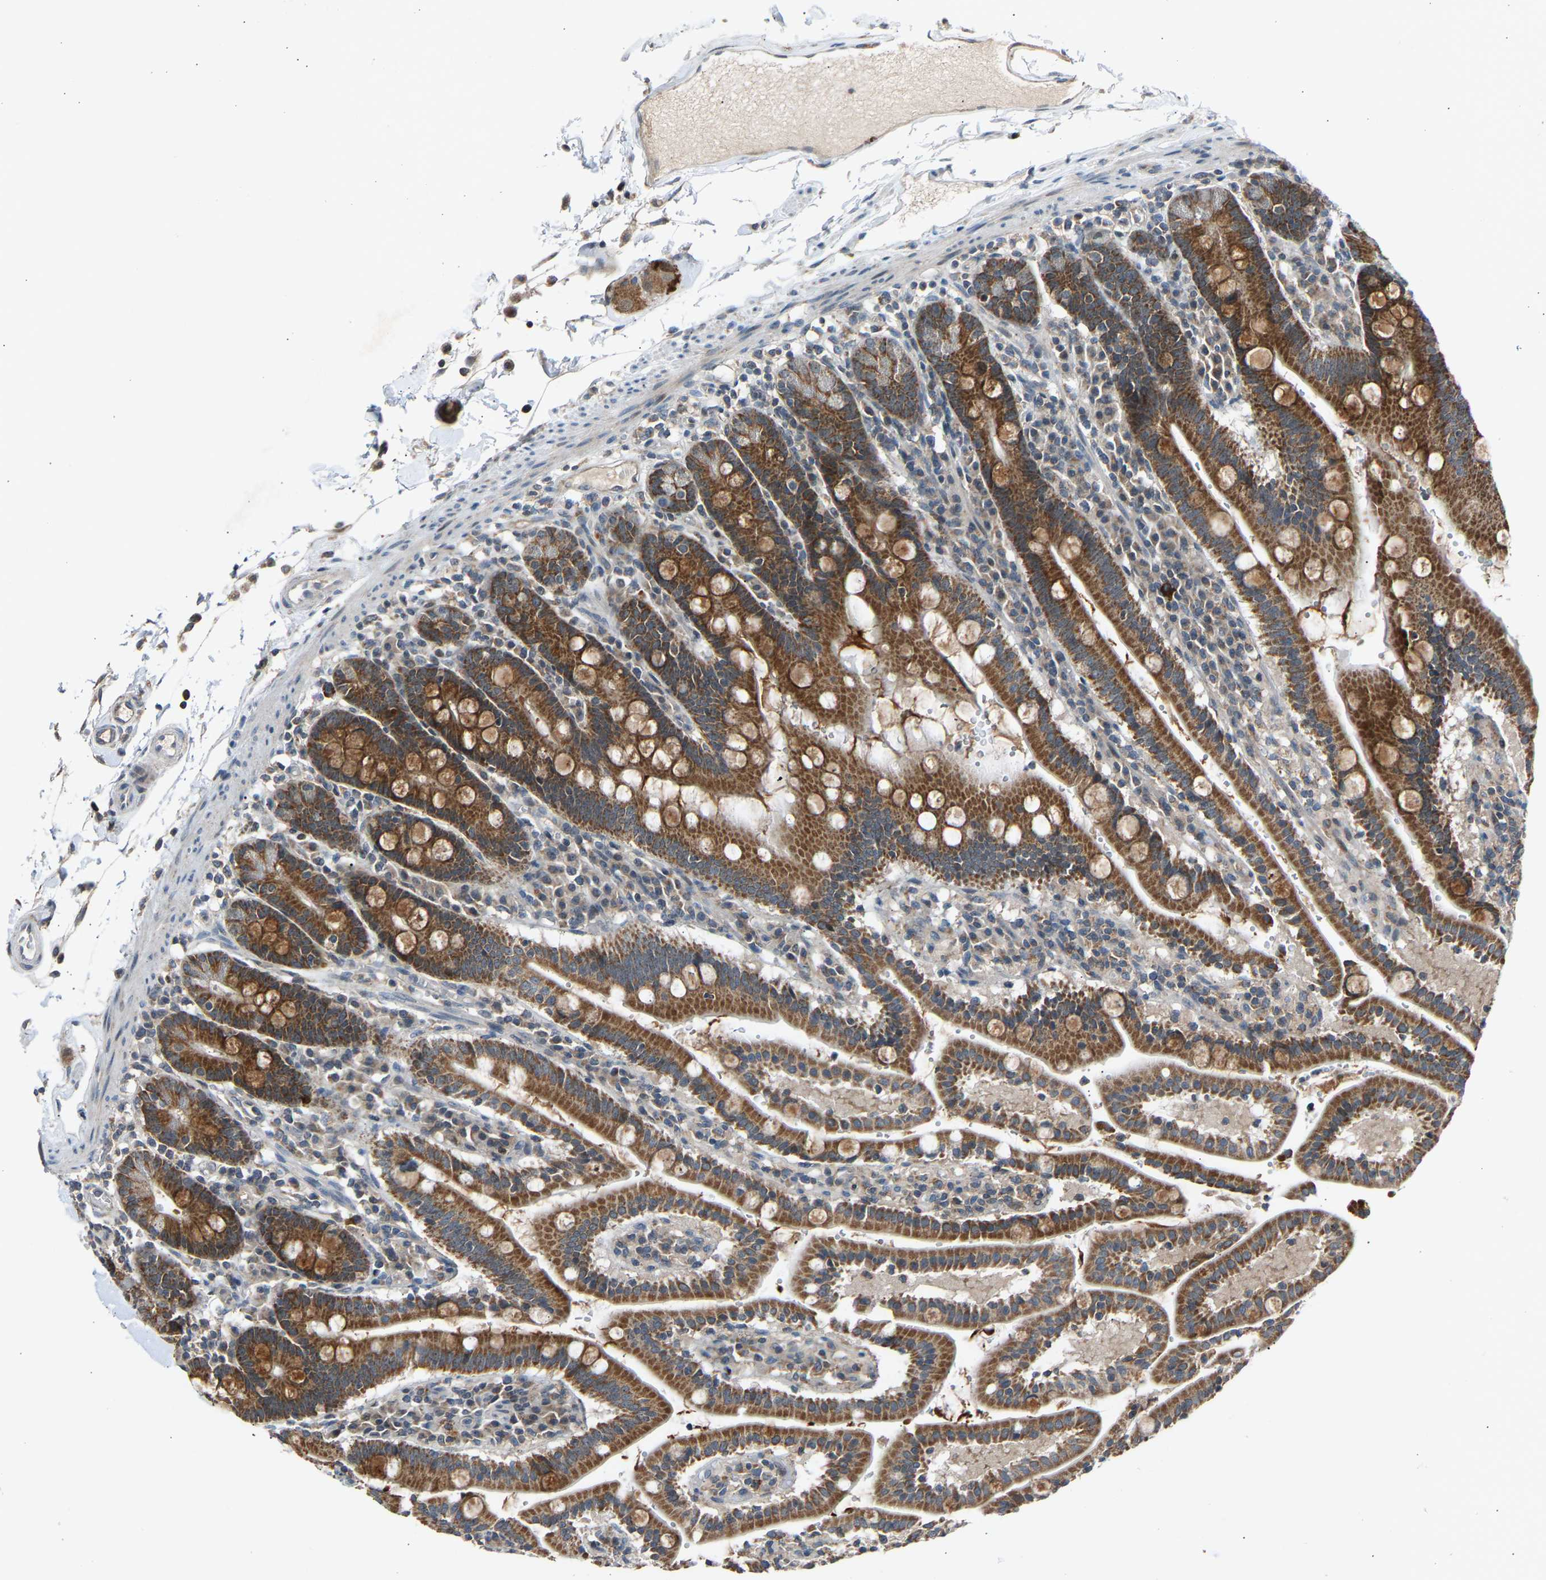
{"staining": {"intensity": "strong", "quantity": ">75%", "location": "cytoplasmic/membranous"}, "tissue": "duodenum", "cell_type": "Glandular cells", "image_type": "normal", "snomed": [{"axis": "morphology", "description": "Normal tissue, NOS"}, {"axis": "topography", "description": "Small intestine, NOS"}], "caption": "High-magnification brightfield microscopy of unremarkable duodenum stained with DAB (brown) and counterstained with hematoxylin (blue). glandular cells exhibit strong cytoplasmic/membranous staining is appreciated in about>75% of cells. The staining is performed using DAB (3,3'-diaminobenzidine) brown chromogen to label protein expression. The nuclei are counter-stained blue using hematoxylin.", "gene": "SLIRP", "patient": {"sex": "female", "age": 71}}